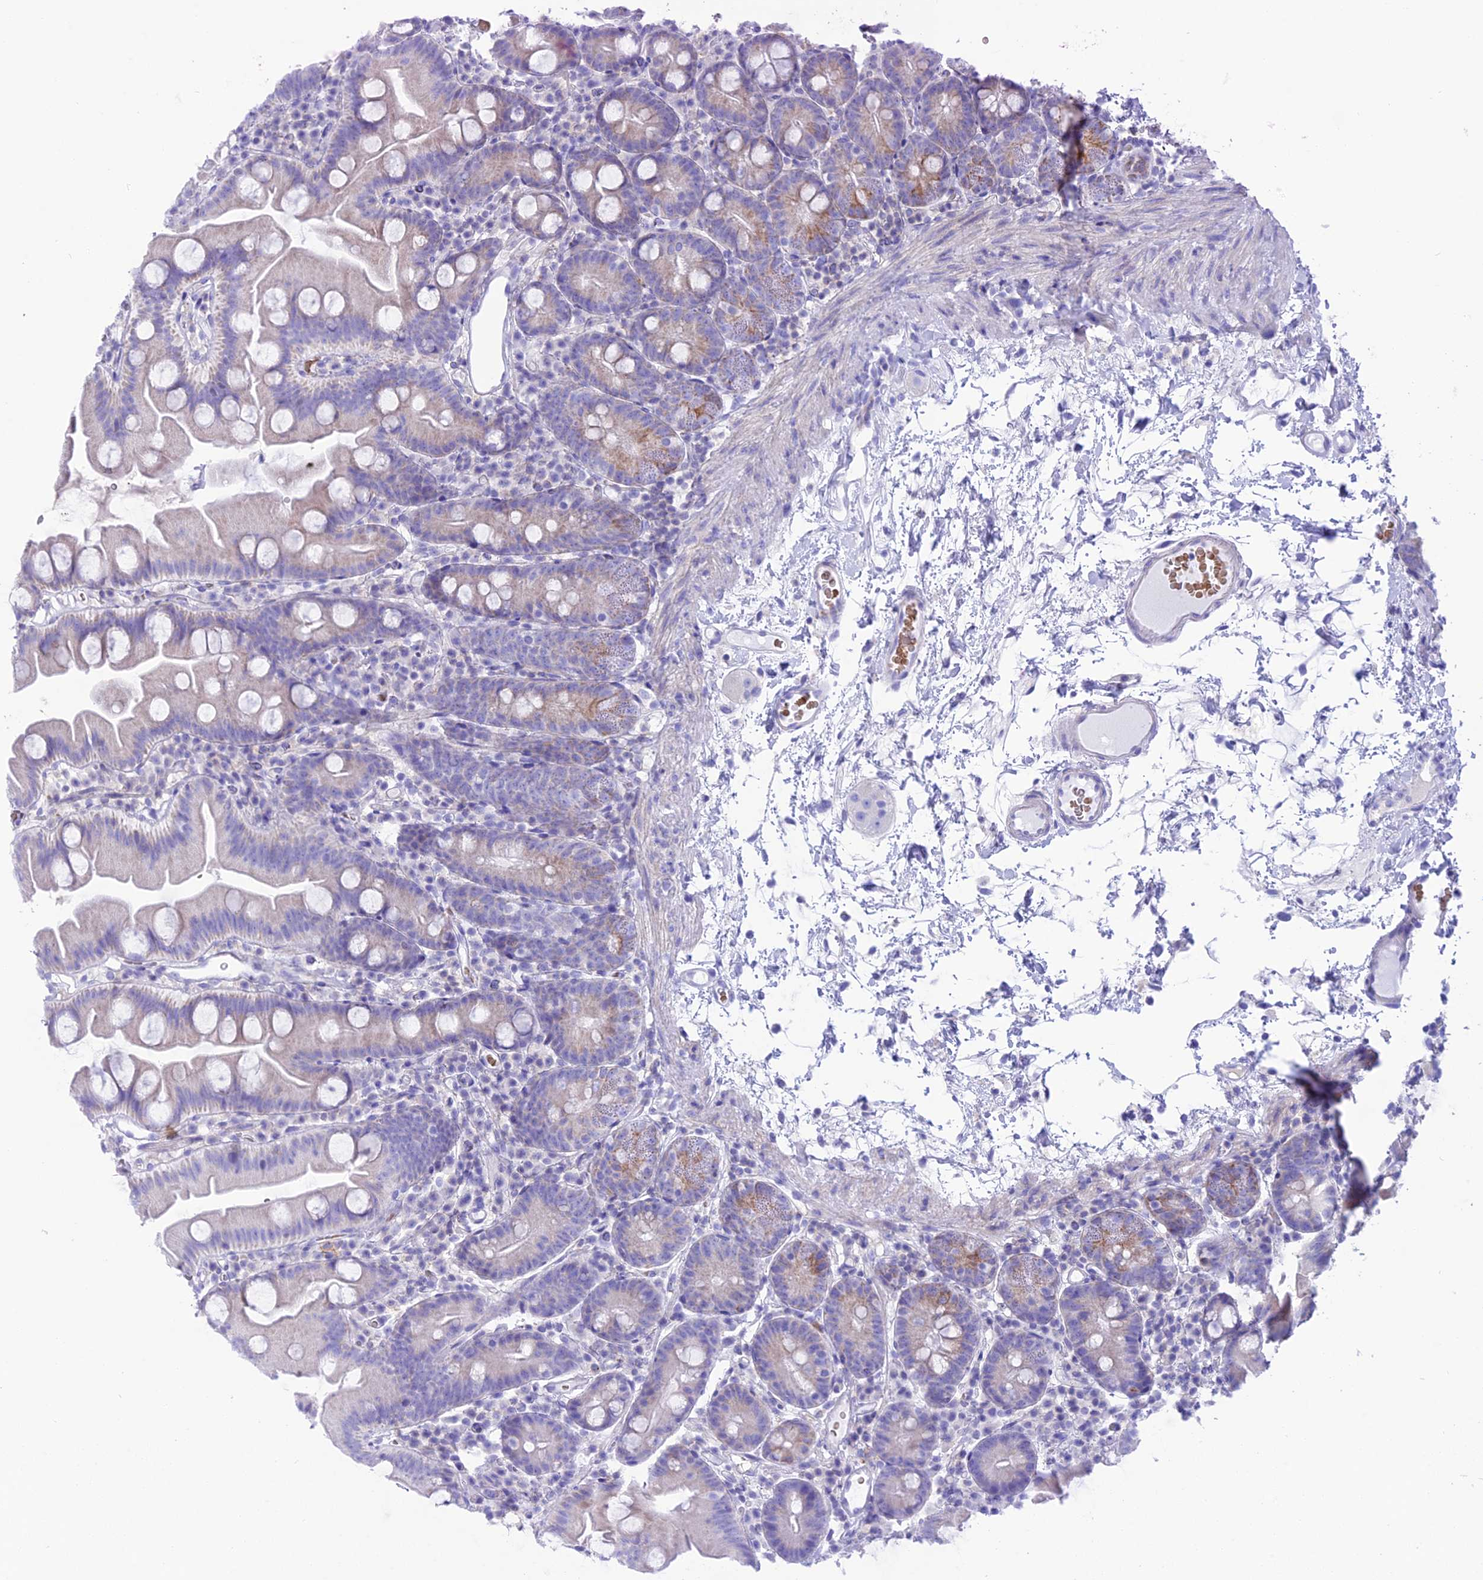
{"staining": {"intensity": "weak", "quantity": "<25%", "location": "cytoplasmic/membranous"}, "tissue": "small intestine", "cell_type": "Glandular cells", "image_type": "normal", "snomed": [{"axis": "morphology", "description": "Normal tissue, NOS"}, {"axis": "topography", "description": "Small intestine"}], "caption": "Immunohistochemical staining of unremarkable human small intestine displays no significant expression in glandular cells.", "gene": "GLYATL1B", "patient": {"sex": "female", "age": 68}}